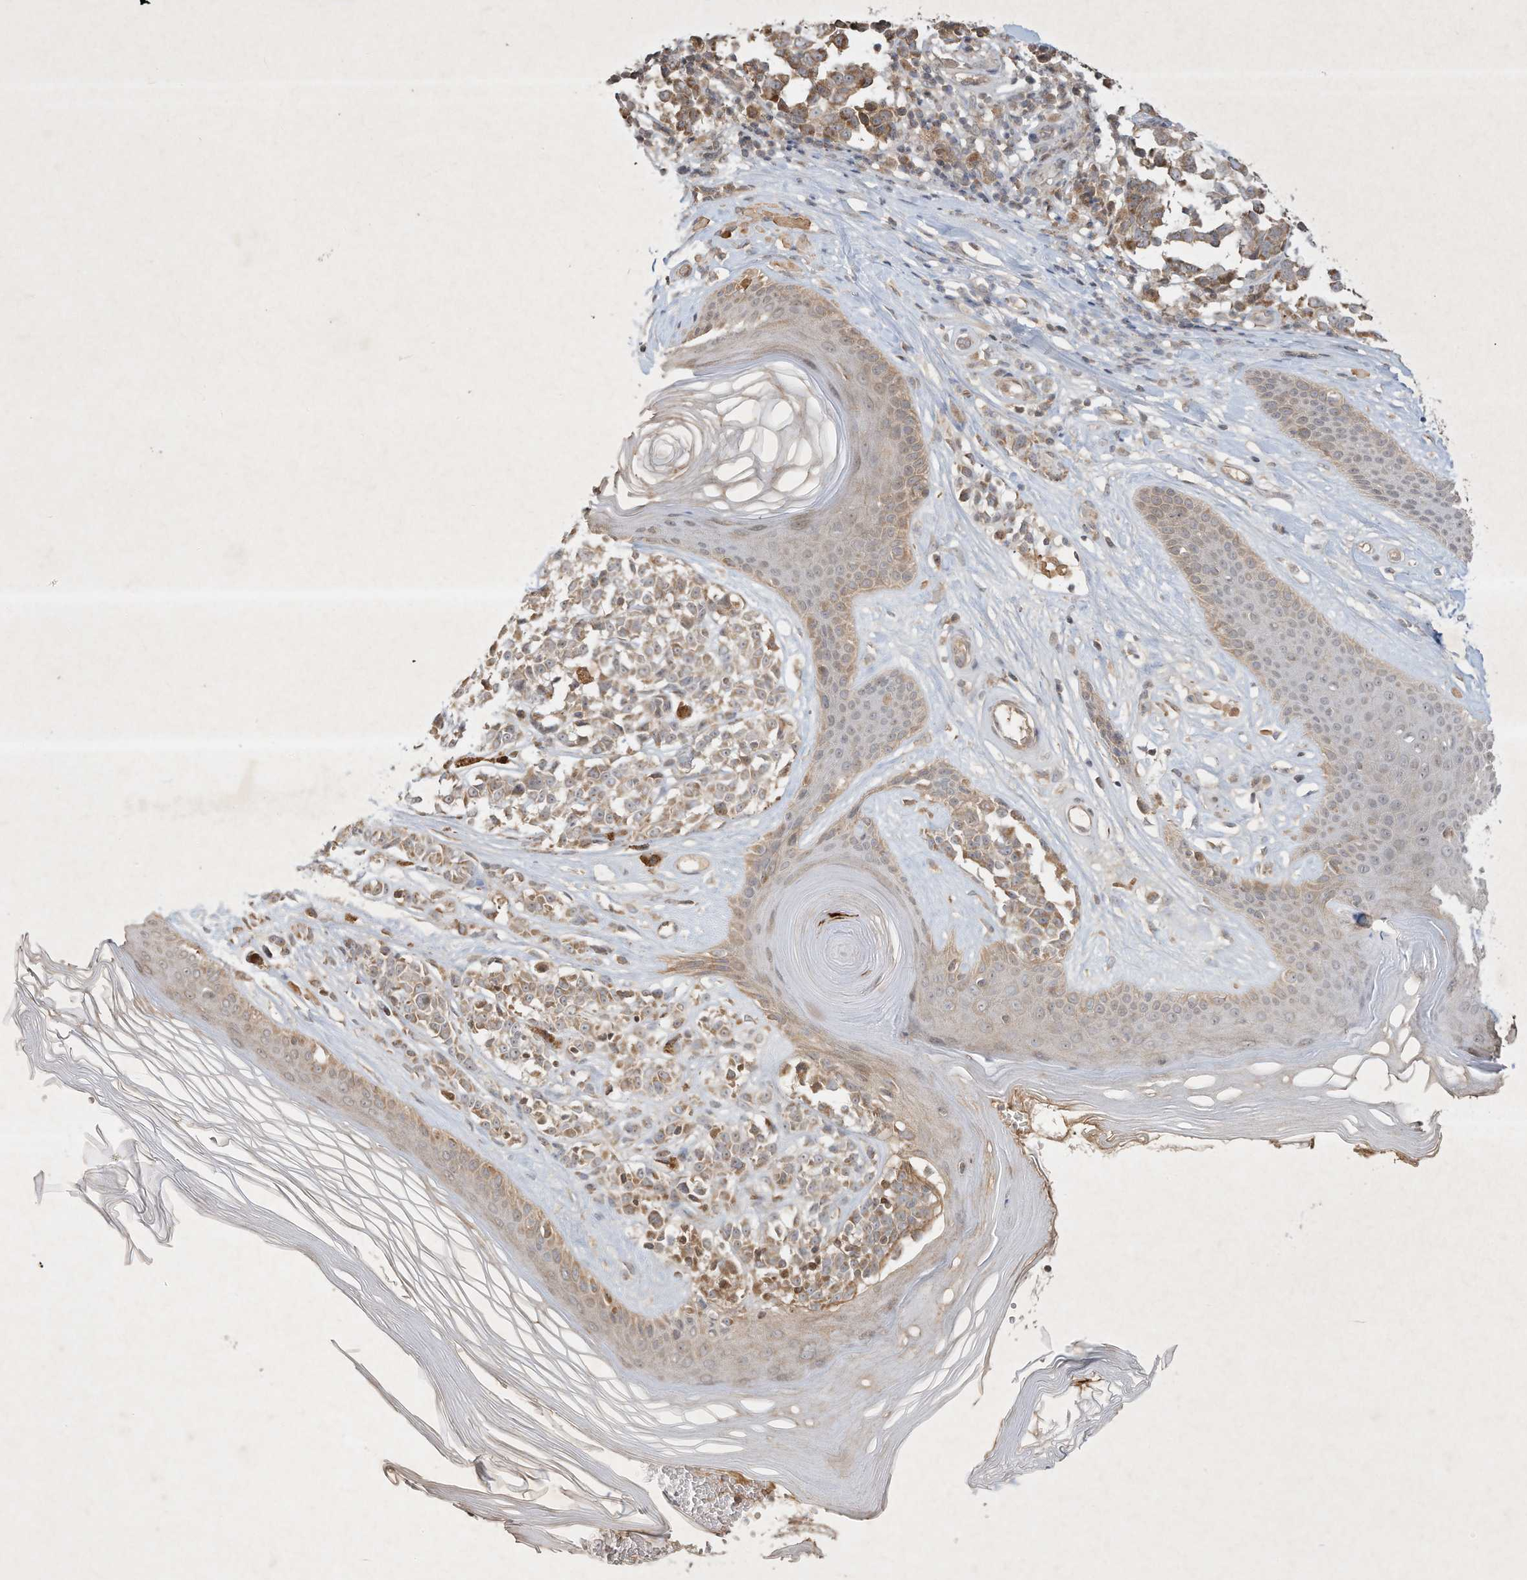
{"staining": {"intensity": "moderate", "quantity": ">75%", "location": "cytoplasmic/membranous"}, "tissue": "melanoma", "cell_type": "Tumor cells", "image_type": "cancer", "snomed": [{"axis": "morphology", "description": "Malignant melanoma, NOS"}, {"axis": "topography", "description": "Skin"}], "caption": "Melanoma was stained to show a protein in brown. There is medium levels of moderate cytoplasmic/membranous expression in approximately >75% of tumor cells.", "gene": "BTRC", "patient": {"sex": "female", "age": 64}}